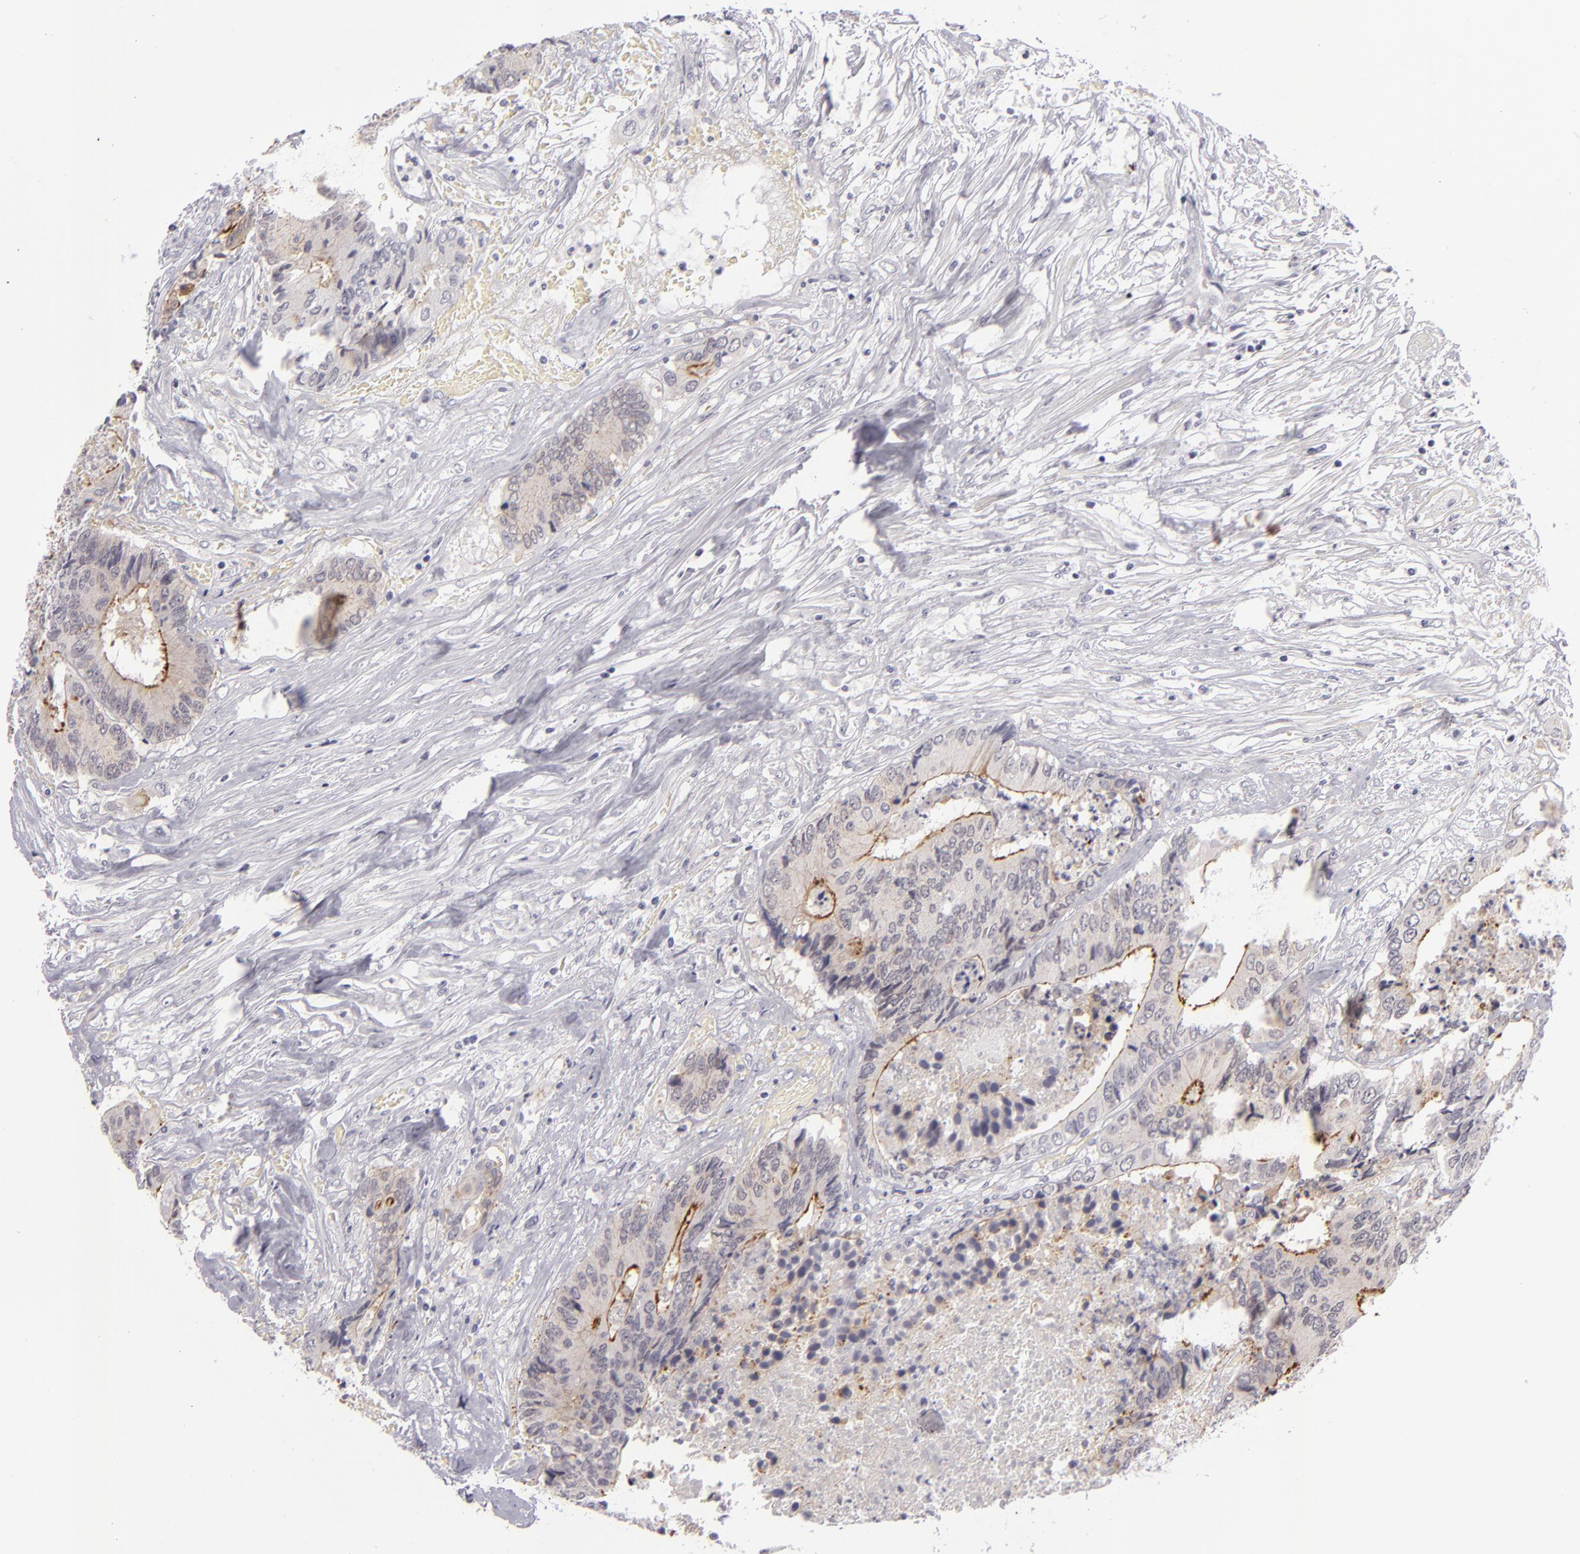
{"staining": {"intensity": "moderate", "quantity": "25%-75%", "location": "cytoplasmic/membranous"}, "tissue": "colorectal cancer", "cell_type": "Tumor cells", "image_type": "cancer", "snomed": [{"axis": "morphology", "description": "Adenocarcinoma, NOS"}, {"axis": "topography", "description": "Rectum"}], "caption": "Immunohistochemistry (IHC) of colorectal cancer (adenocarcinoma) demonstrates medium levels of moderate cytoplasmic/membranous staining in approximately 25%-75% of tumor cells.", "gene": "VIL1", "patient": {"sex": "male", "age": 55}}